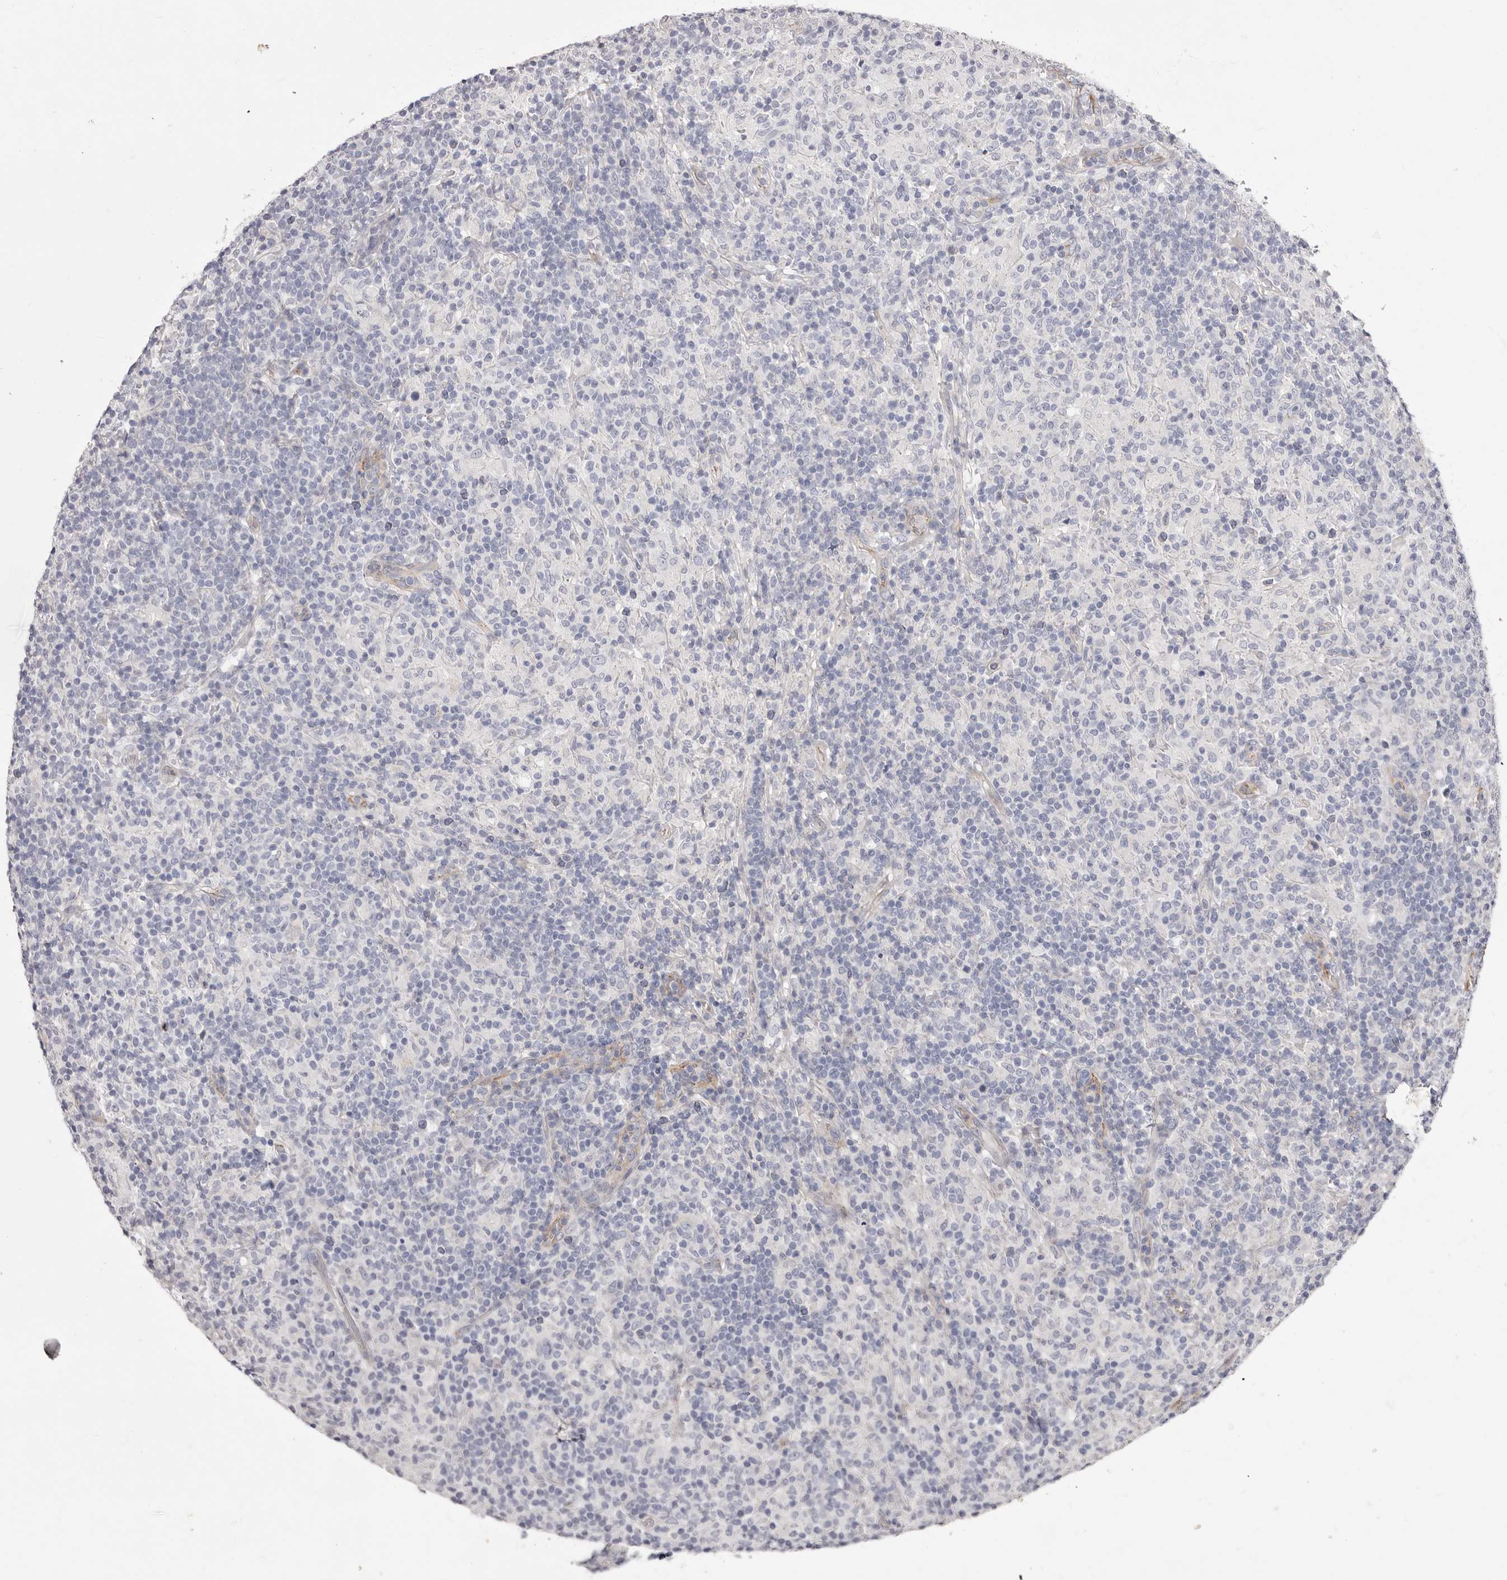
{"staining": {"intensity": "negative", "quantity": "none", "location": "none"}, "tissue": "lymphoma", "cell_type": "Tumor cells", "image_type": "cancer", "snomed": [{"axis": "morphology", "description": "Hodgkin's disease, NOS"}, {"axis": "topography", "description": "Lymph node"}], "caption": "This photomicrograph is of lymphoma stained with IHC to label a protein in brown with the nuclei are counter-stained blue. There is no positivity in tumor cells.", "gene": "PEG10", "patient": {"sex": "male", "age": 70}}